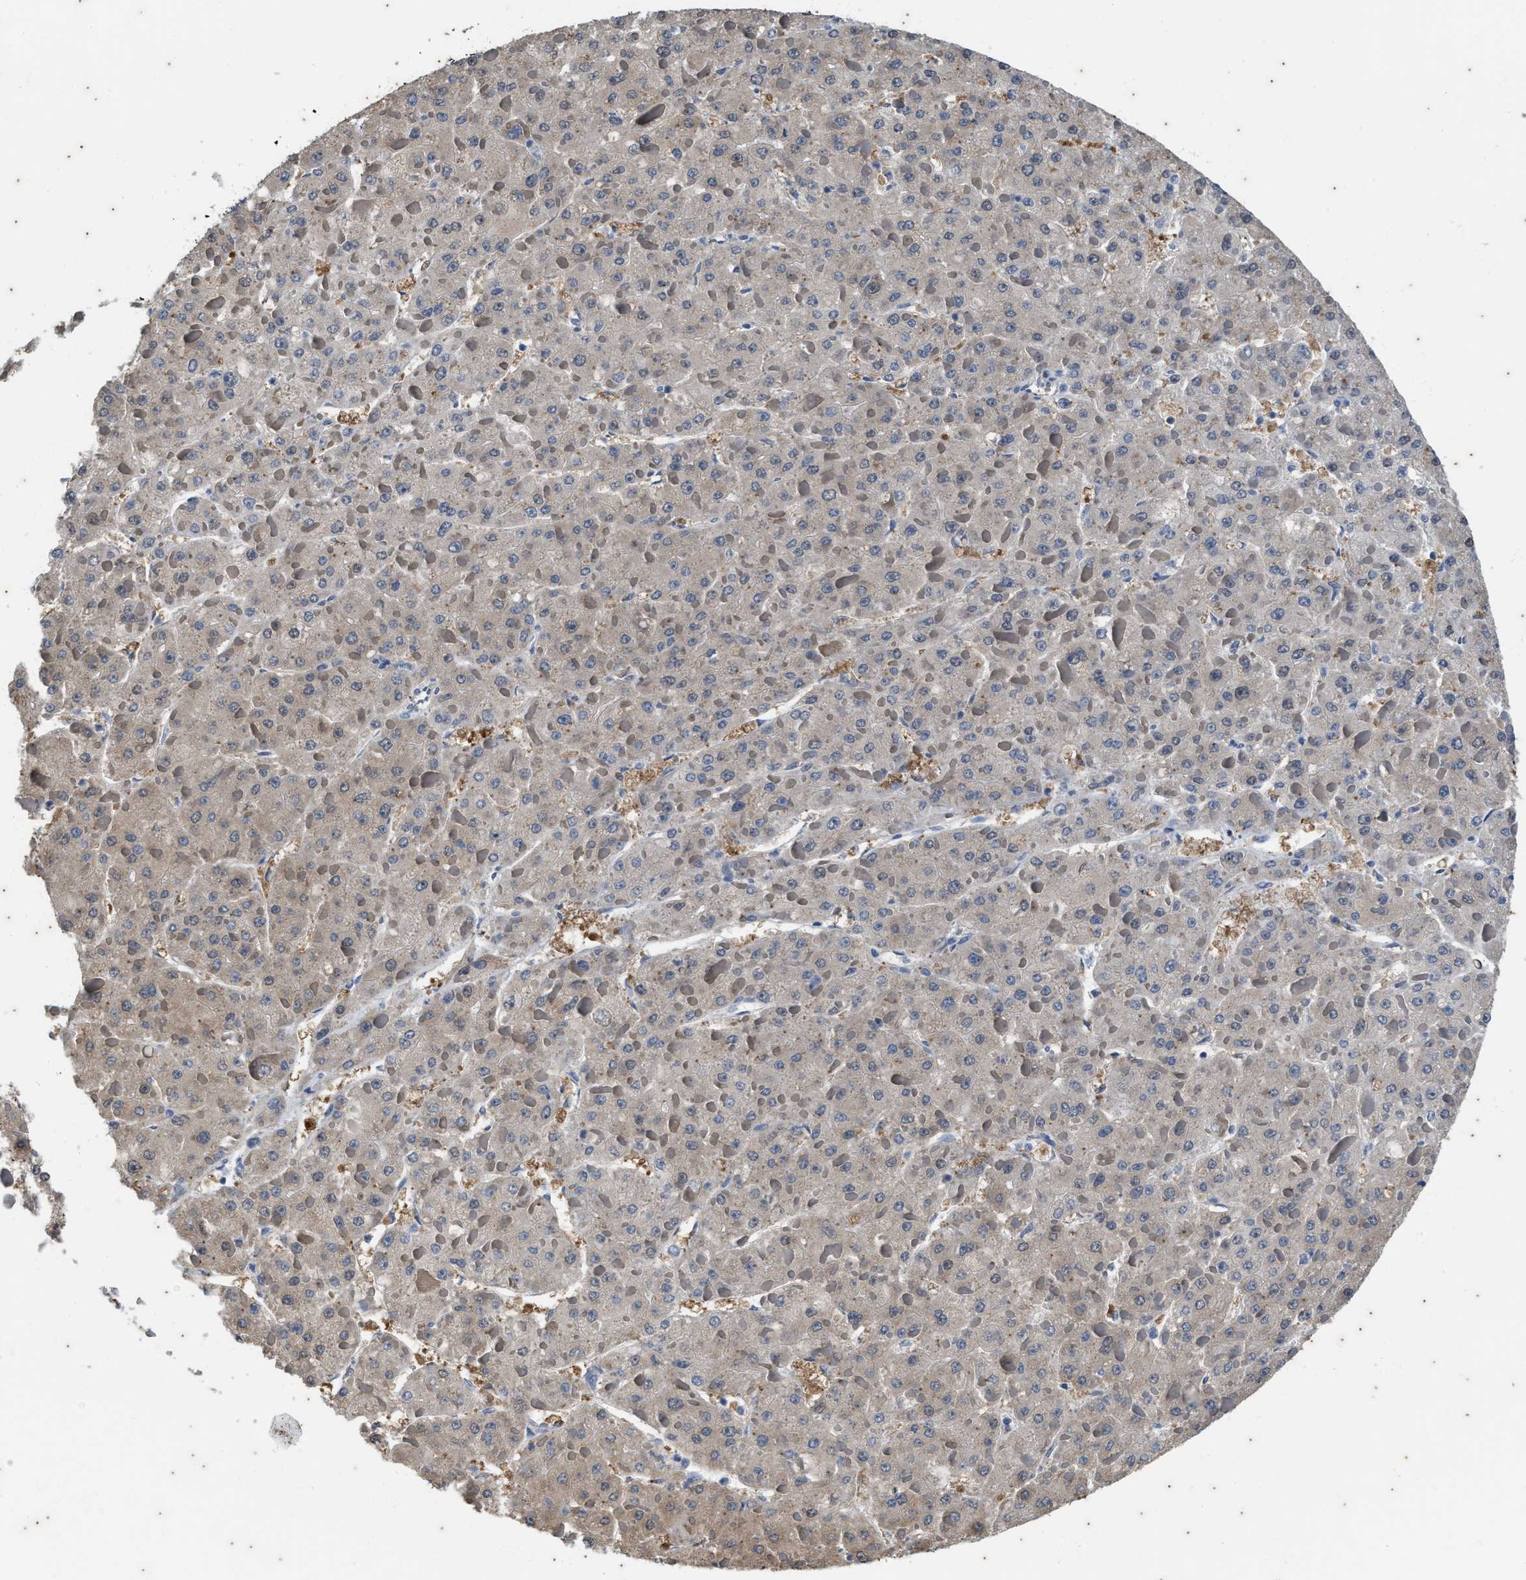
{"staining": {"intensity": "weak", "quantity": "<25%", "location": "cytoplasmic/membranous"}, "tissue": "liver cancer", "cell_type": "Tumor cells", "image_type": "cancer", "snomed": [{"axis": "morphology", "description": "Carcinoma, Hepatocellular, NOS"}, {"axis": "topography", "description": "Liver"}], "caption": "DAB immunohistochemical staining of human liver hepatocellular carcinoma exhibits no significant positivity in tumor cells. (DAB (3,3'-diaminobenzidine) IHC visualized using brightfield microscopy, high magnification).", "gene": "COX19", "patient": {"sex": "female", "age": 73}}